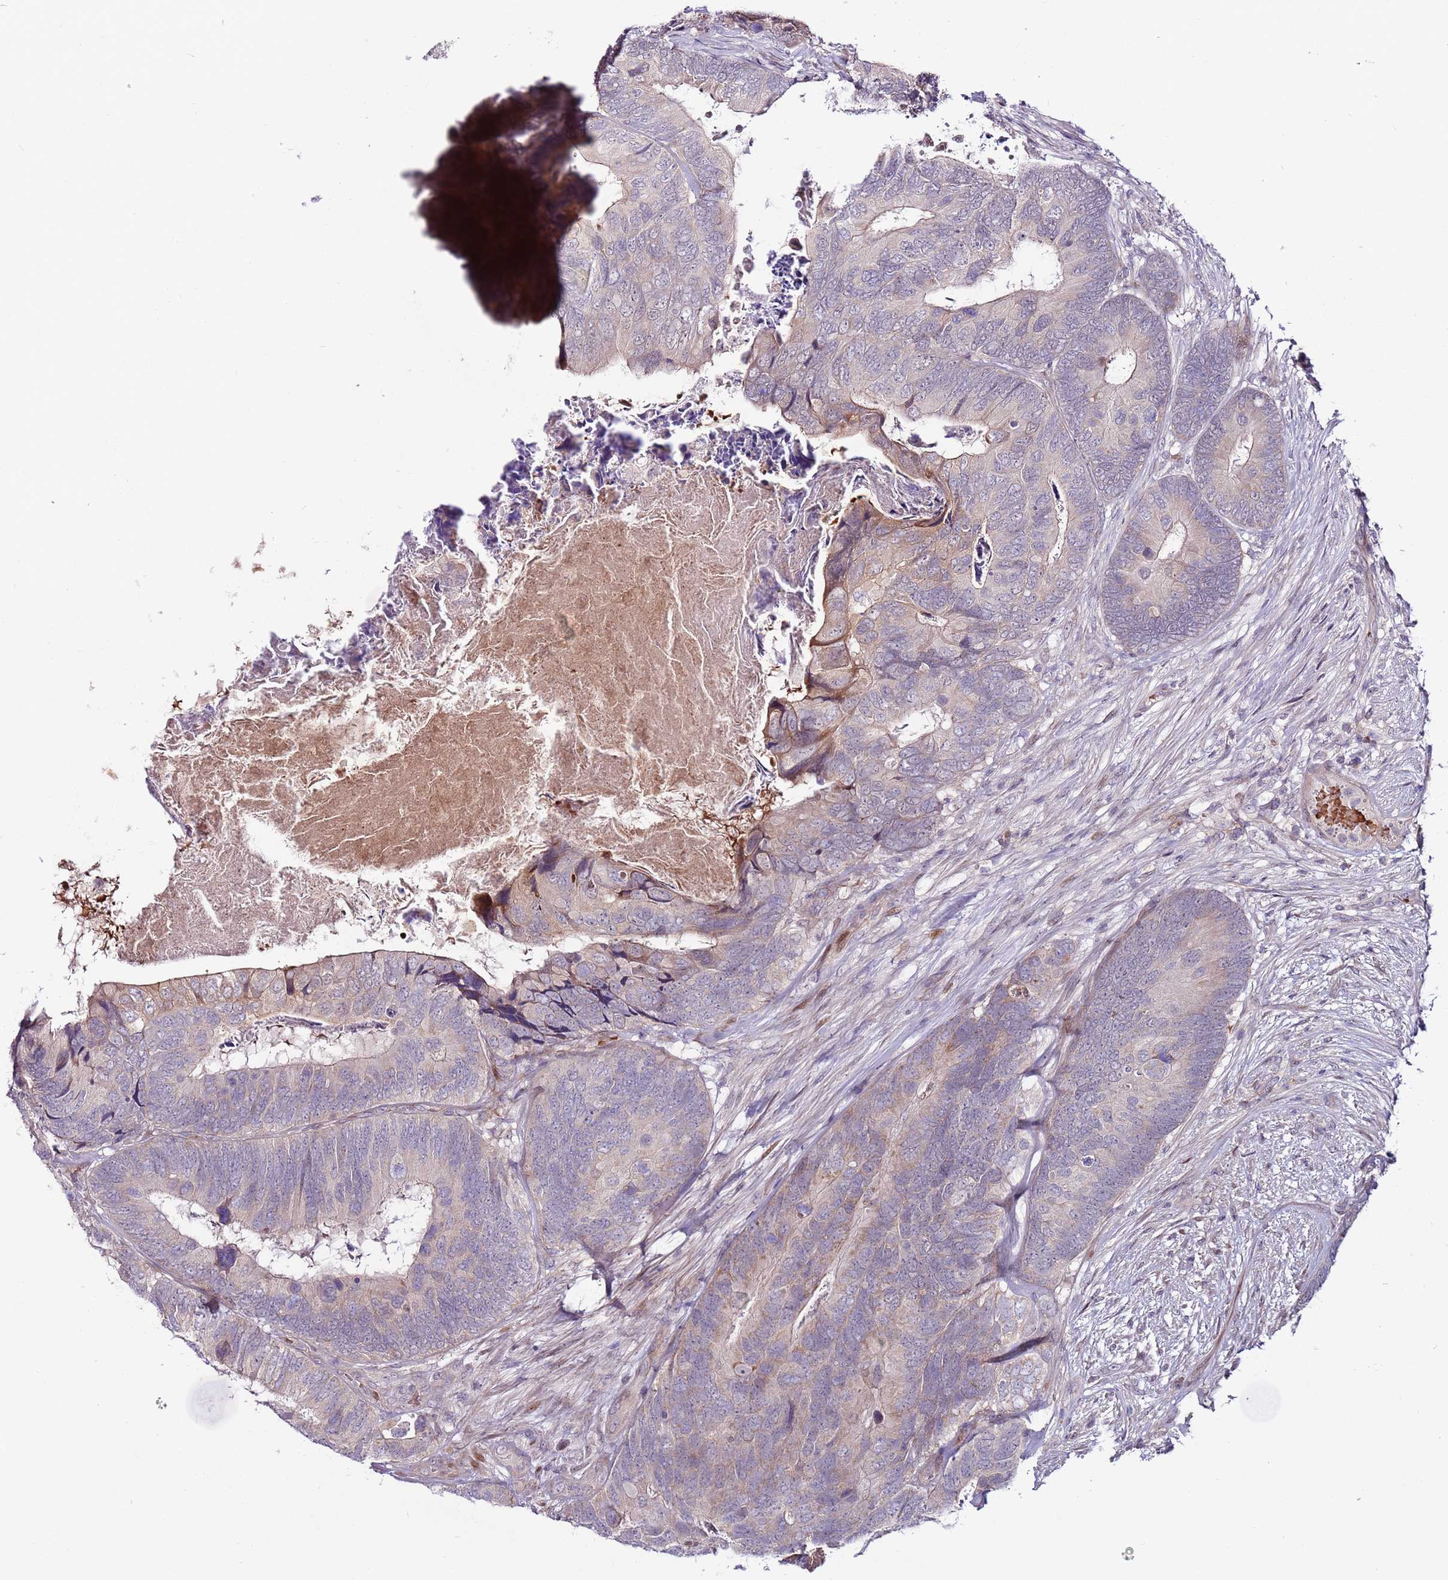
{"staining": {"intensity": "weak", "quantity": "<25%", "location": "cytoplasmic/membranous"}, "tissue": "colorectal cancer", "cell_type": "Tumor cells", "image_type": "cancer", "snomed": [{"axis": "morphology", "description": "Adenocarcinoma, NOS"}, {"axis": "topography", "description": "Colon"}], "caption": "High power microscopy image of an immunohistochemistry photomicrograph of colorectal adenocarcinoma, revealing no significant expression in tumor cells.", "gene": "MTG2", "patient": {"sex": "female", "age": 67}}